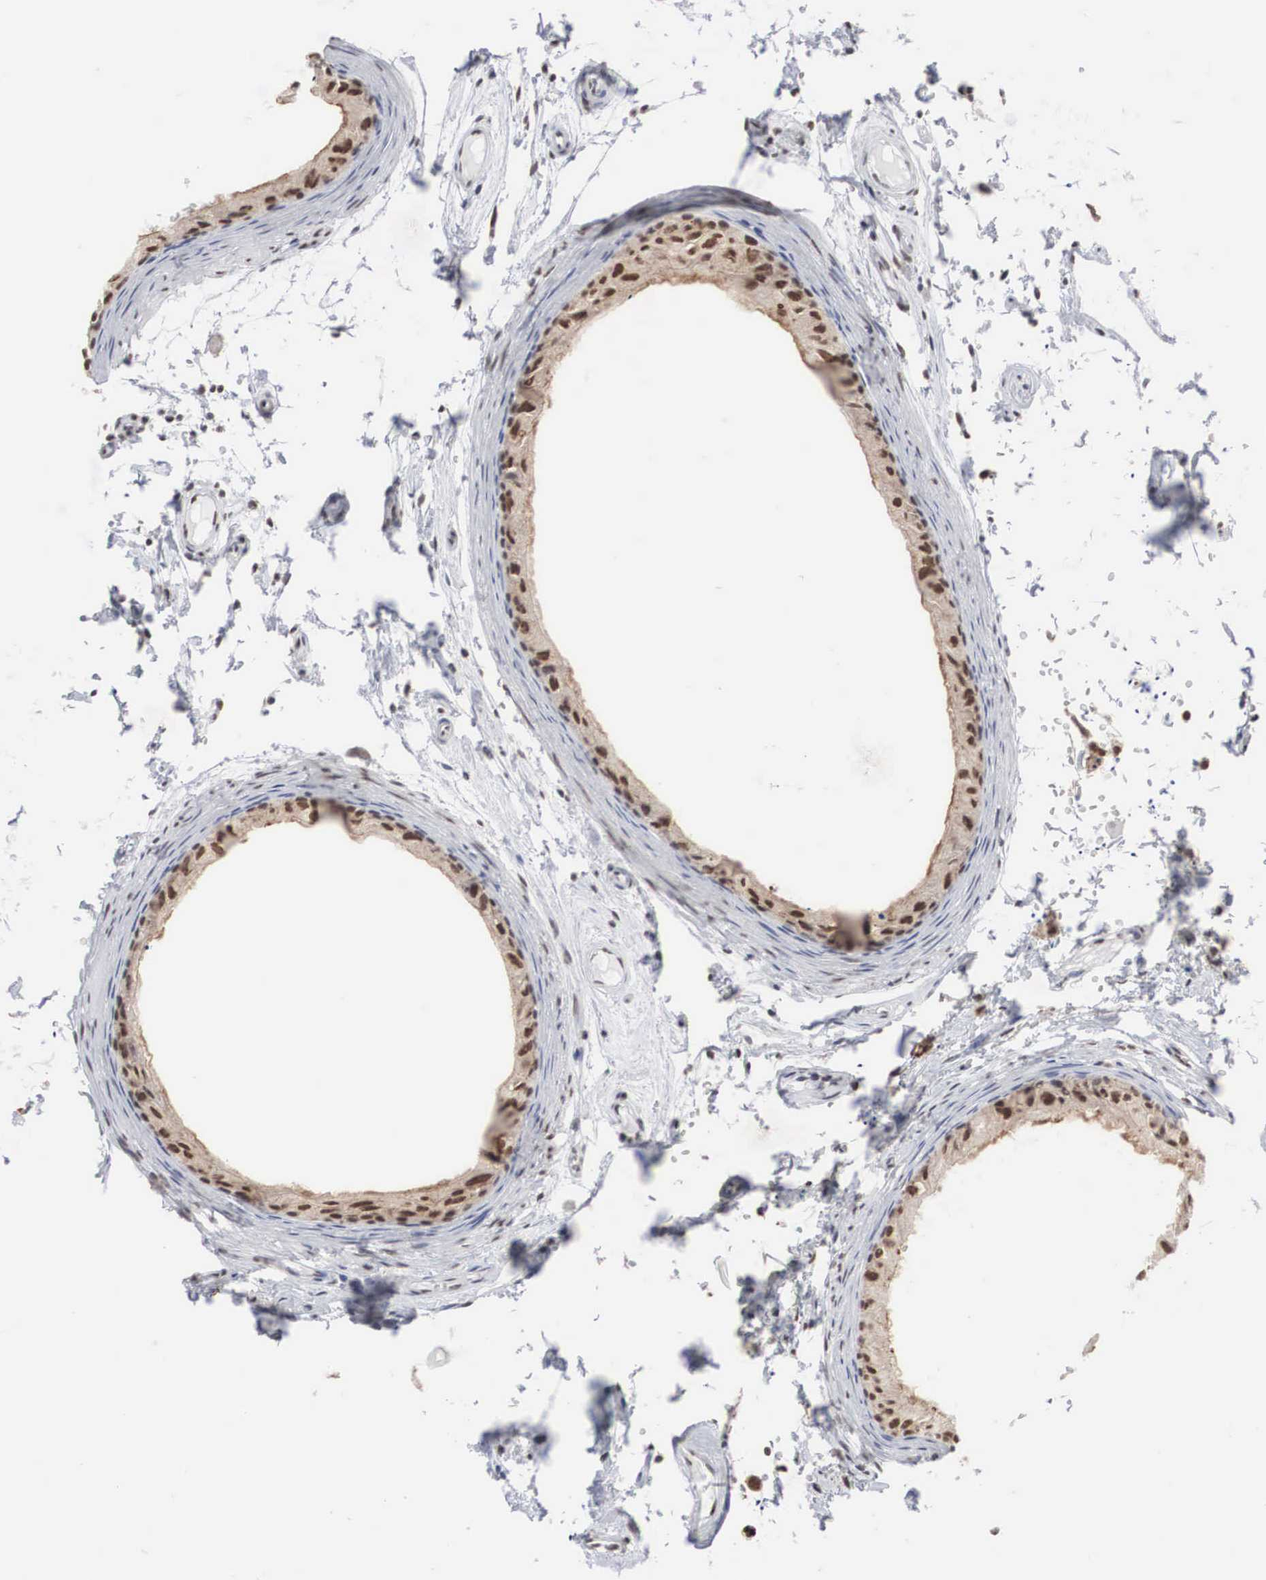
{"staining": {"intensity": "weak", "quantity": "25%-75%", "location": "nuclear"}, "tissue": "epididymis", "cell_type": "Glandular cells", "image_type": "normal", "snomed": [{"axis": "morphology", "description": "Normal tissue, NOS"}, {"axis": "topography", "description": "Epididymis"}], "caption": "Immunohistochemical staining of normal human epididymis reveals low levels of weak nuclear expression in about 25%-75% of glandular cells.", "gene": "AUTS2", "patient": {"sex": "male", "age": 77}}